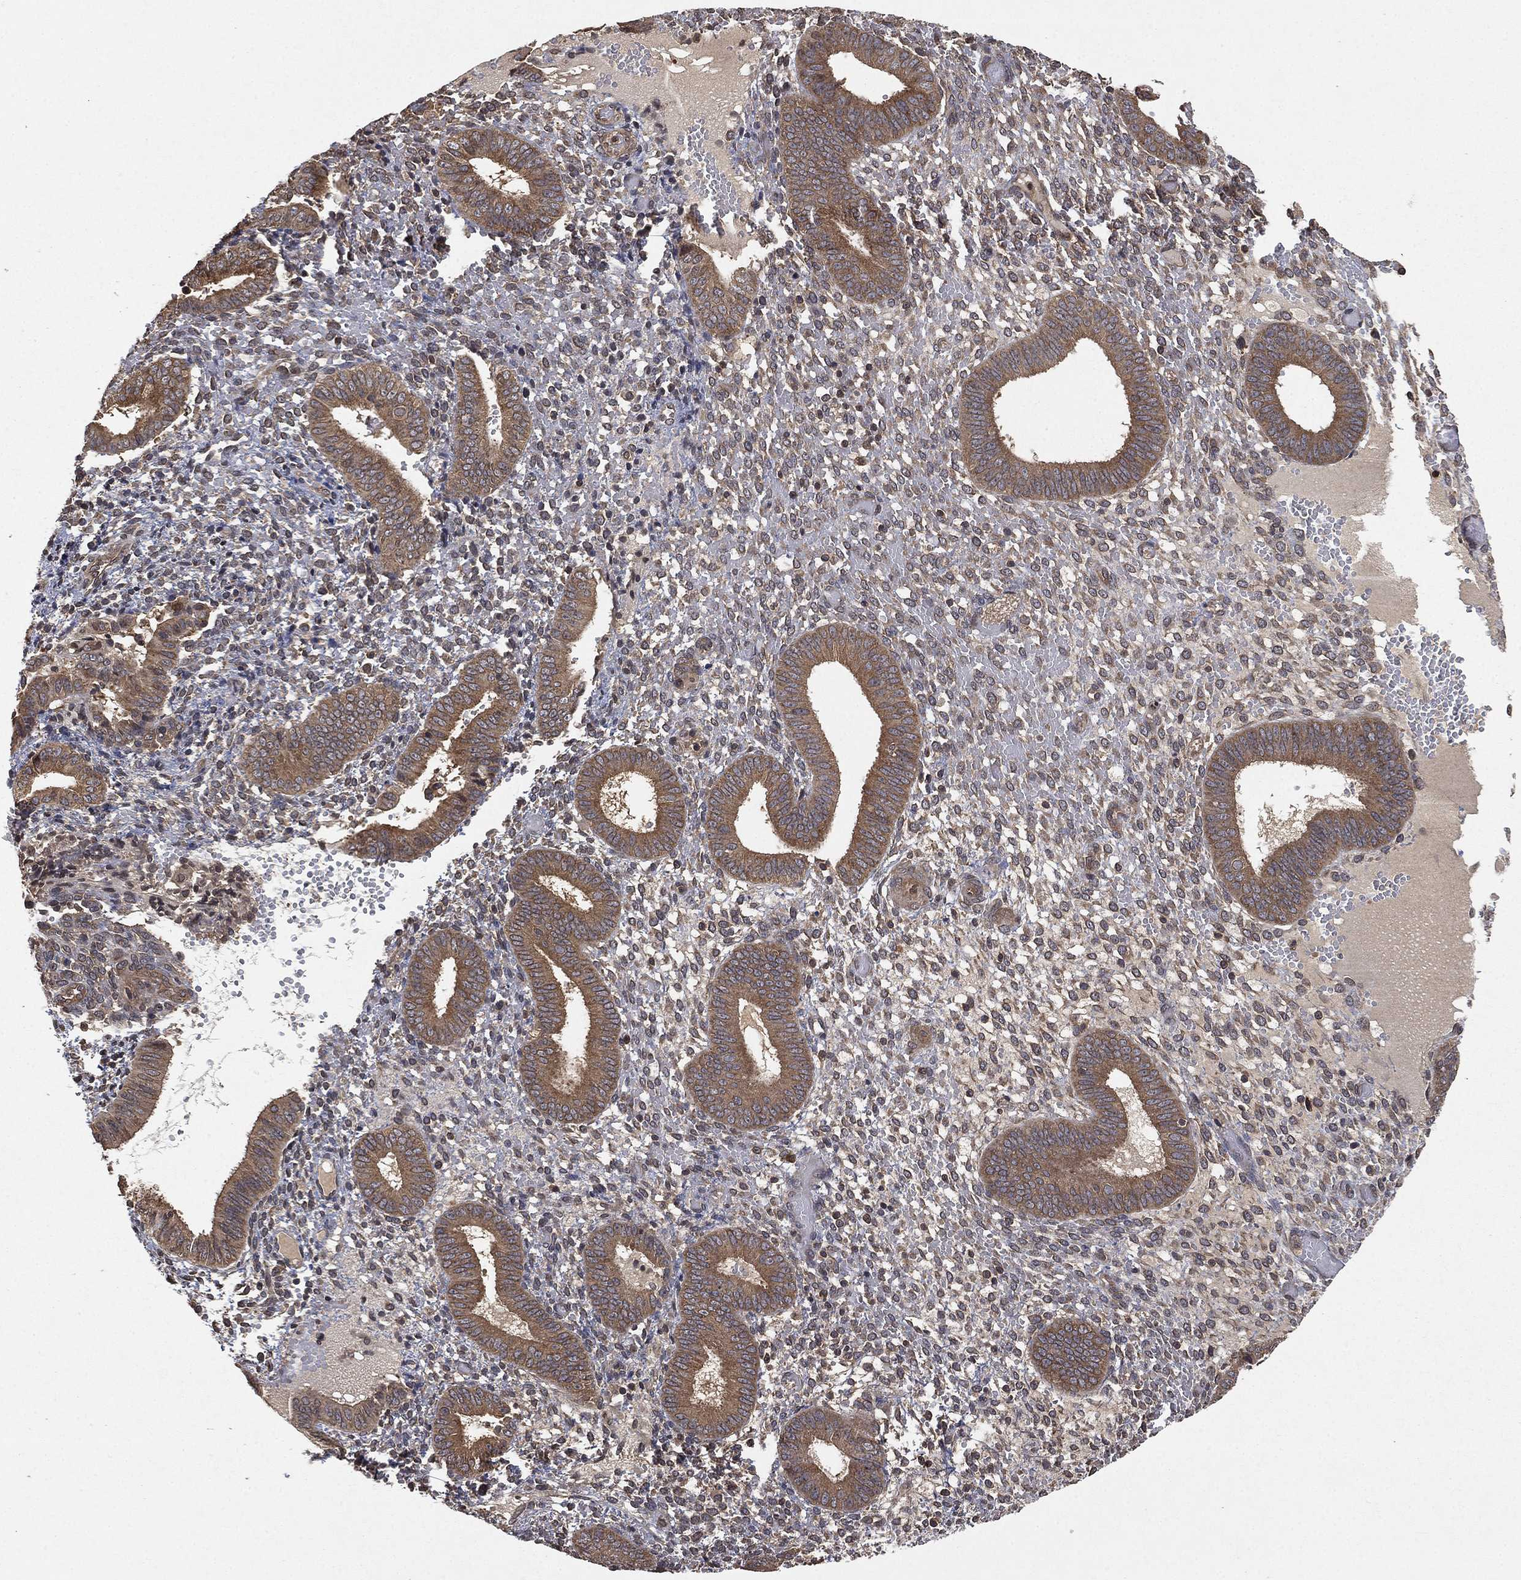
{"staining": {"intensity": "negative", "quantity": "none", "location": "none"}, "tissue": "endometrium", "cell_type": "Cells in endometrial stroma", "image_type": "normal", "snomed": [{"axis": "morphology", "description": "Normal tissue, NOS"}, {"axis": "topography", "description": "Endometrium"}], "caption": "A micrograph of human endometrium is negative for staining in cells in endometrial stroma. (DAB immunohistochemistry with hematoxylin counter stain).", "gene": "UBA5", "patient": {"sex": "female", "age": 42}}